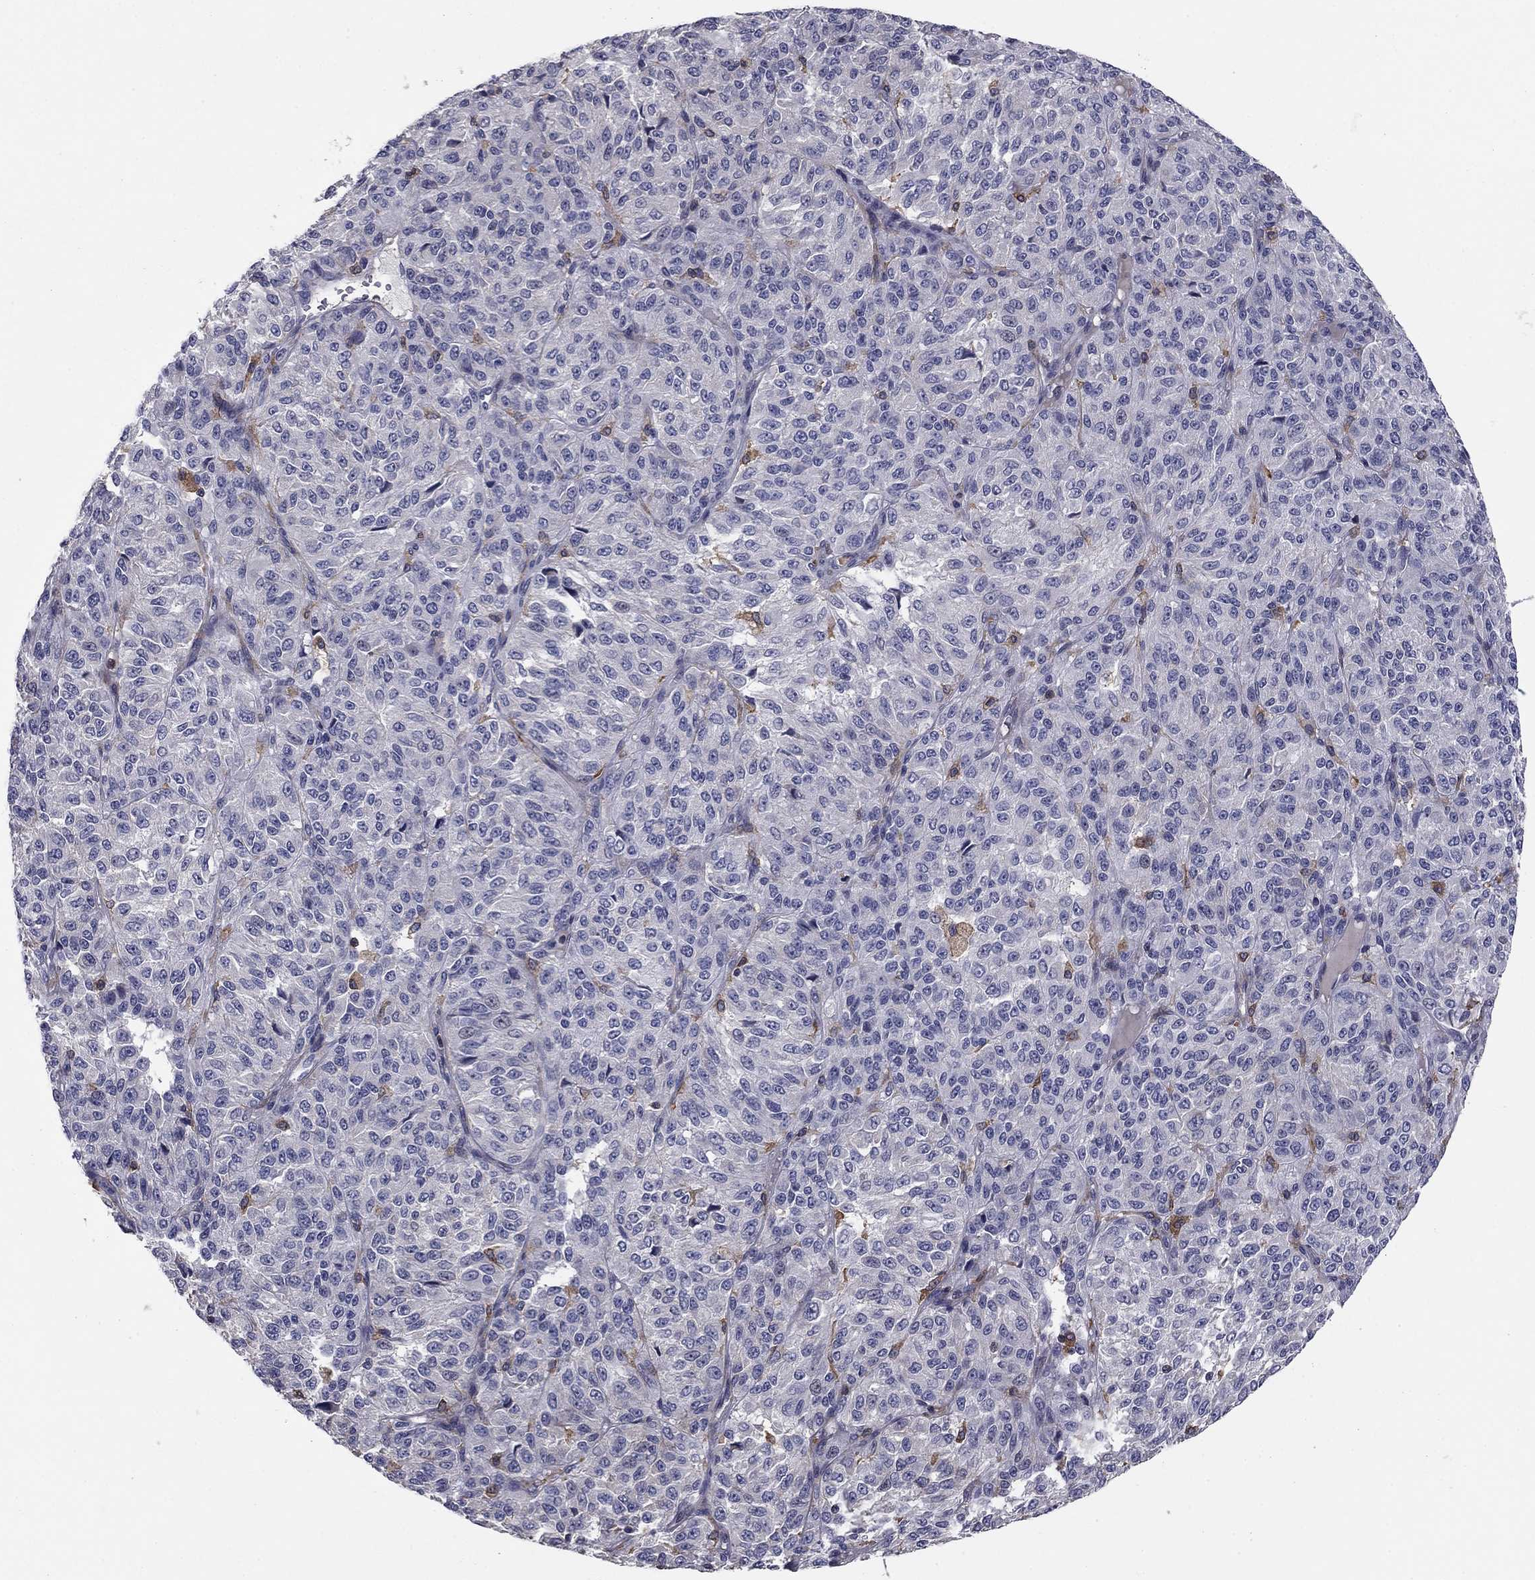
{"staining": {"intensity": "negative", "quantity": "none", "location": "none"}, "tissue": "melanoma", "cell_type": "Tumor cells", "image_type": "cancer", "snomed": [{"axis": "morphology", "description": "Malignant melanoma, Metastatic site"}, {"axis": "topography", "description": "Brain"}], "caption": "DAB immunohistochemical staining of melanoma demonstrates no significant expression in tumor cells.", "gene": "PLCB2", "patient": {"sex": "female", "age": 56}}